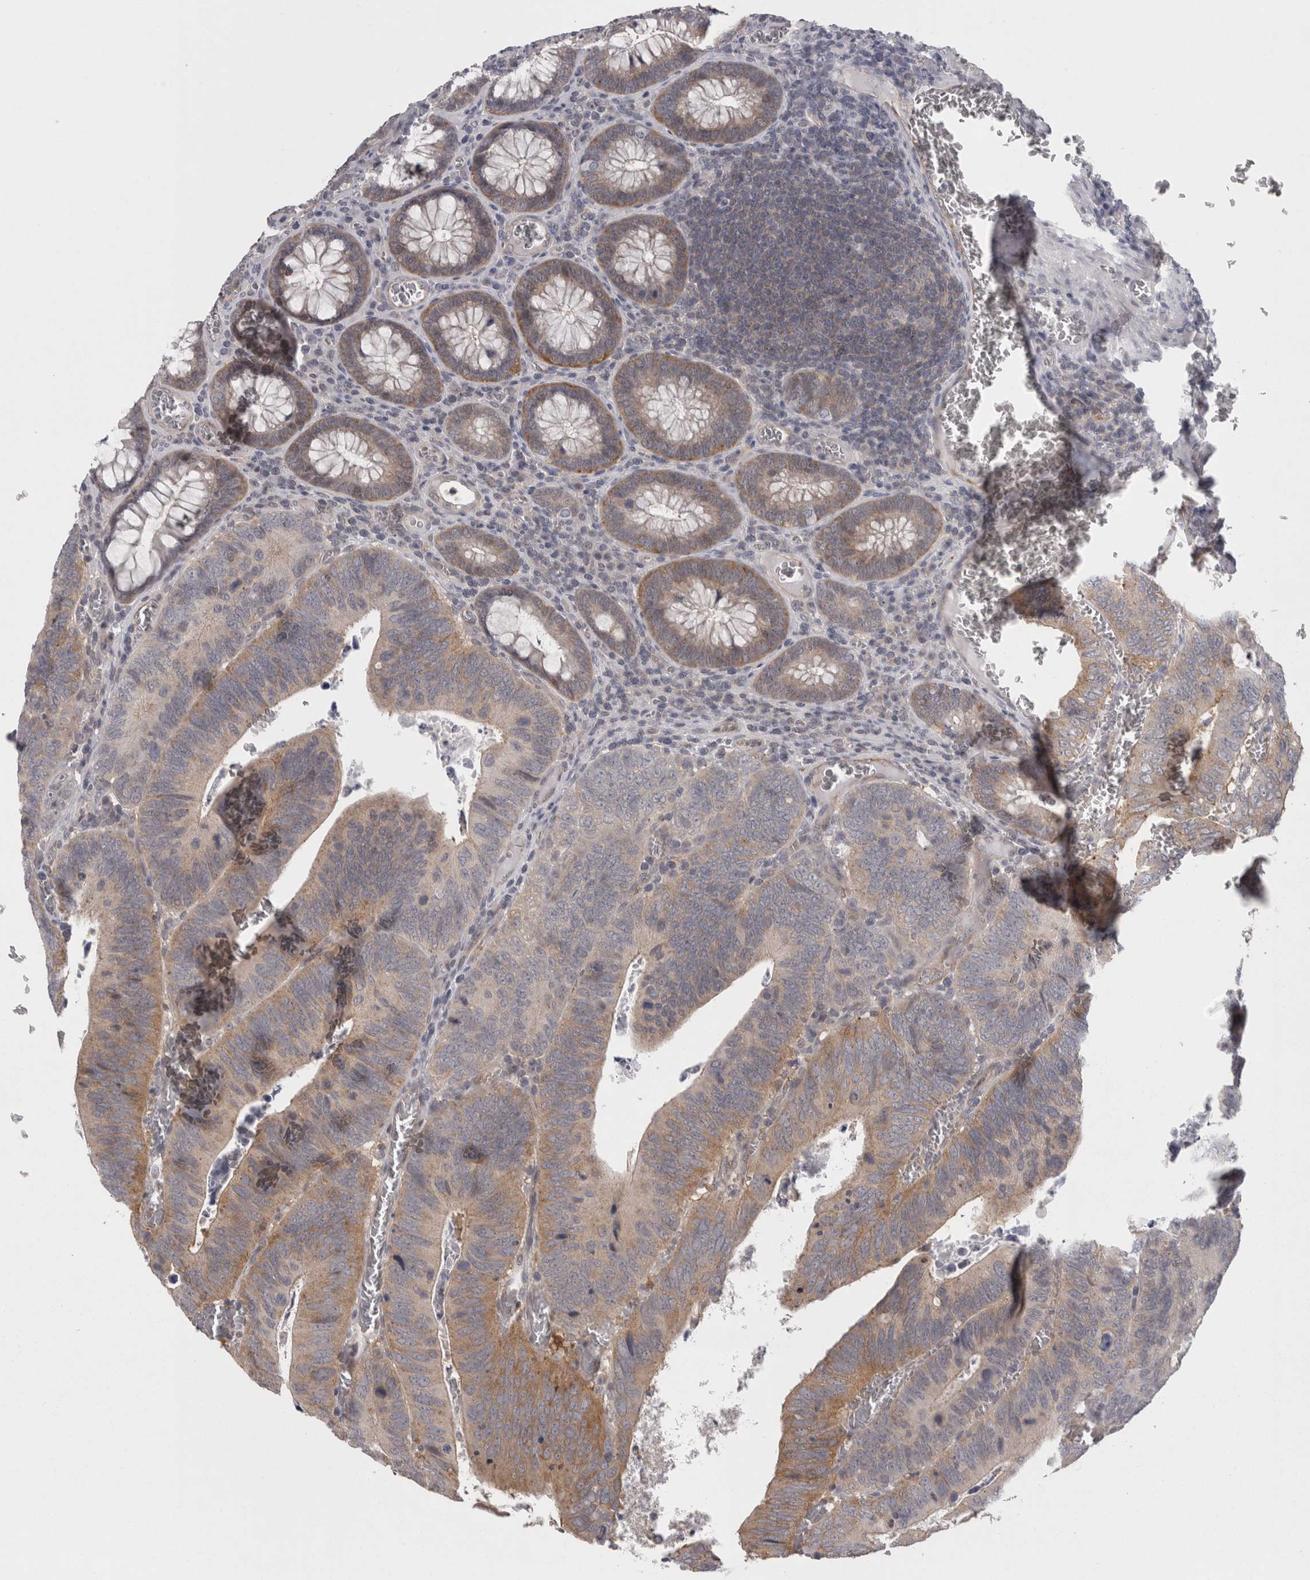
{"staining": {"intensity": "moderate", "quantity": "<25%", "location": "cytoplasmic/membranous"}, "tissue": "colorectal cancer", "cell_type": "Tumor cells", "image_type": "cancer", "snomed": [{"axis": "morphology", "description": "Inflammation, NOS"}, {"axis": "morphology", "description": "Adenocarcinoma, NOS"}, {"axis": "topography", "description": "Colon"}], "caption": "A low amount of moderate cytoplasmic/membranous positivity is appreciated in approximately <25% of tumor cells in colorectal cancer (adenocarcinoma) tissue.", "gene": "LYZL6", "patient": {"sex": "male", "age": 72}}